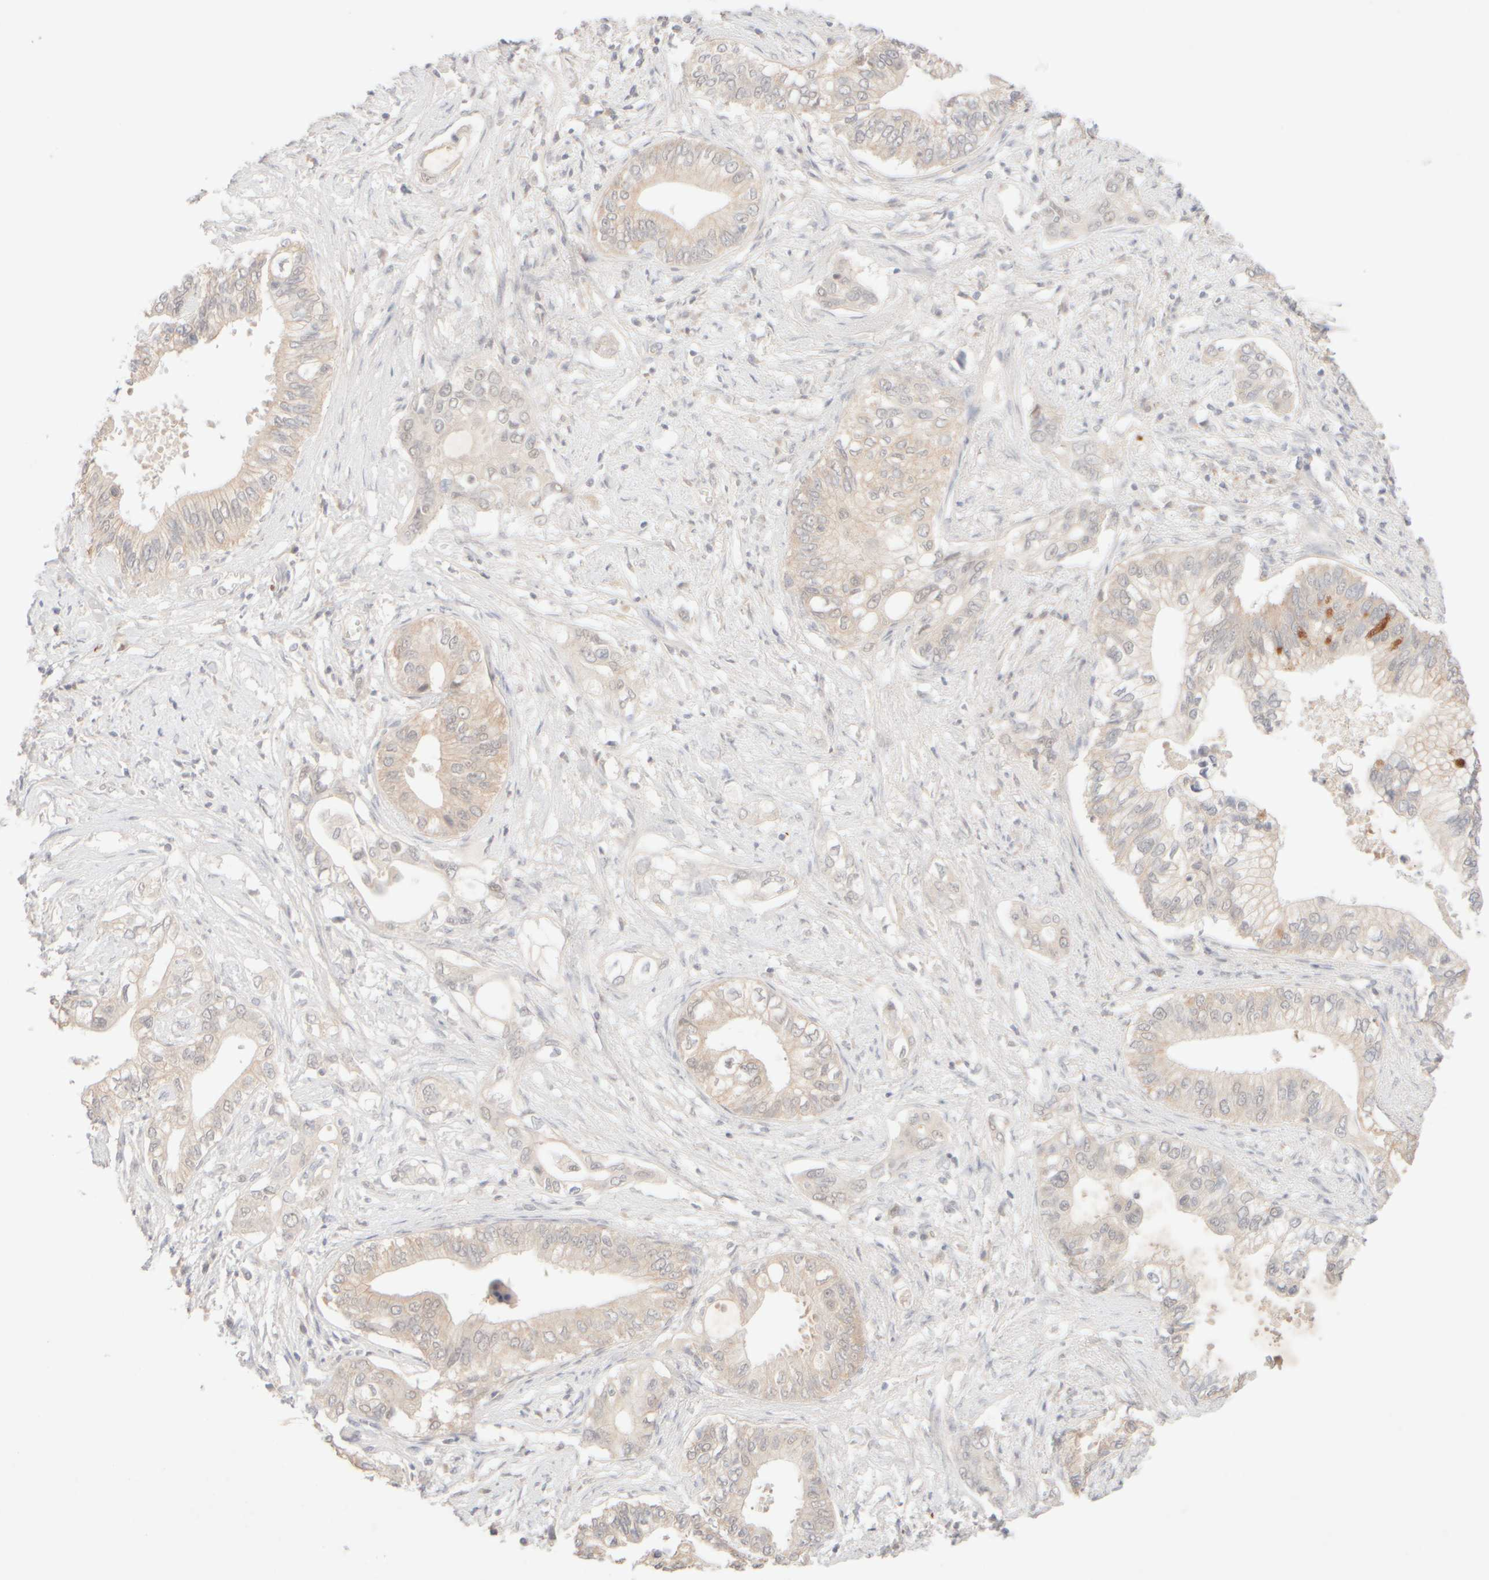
{"staining": {"intensity": "negative", "quantity": "none", "location": "none"}, "tissue": "pancreatic cancer", "cell_type": "Tumor cells", "image_type": "cancer", "snomed": [{"axis": "morphology", "description": "Normal tissue, NOS"}, {"axis": "morphology", "description": "Adenocarcinoma, NOS"}, {"axis": "topography", "description": "Pancreas"}, {"axis": "topography", "description": "Peripheral nerve tissue"}], "caption": "Tumor cells show no significant protein staining in pancreatic cancer. The staining was performed using DAB (3,3'-diaminobenzidine) to visualize the protein expression in brown, while the nuclei were stained in blue with hematoxylin (Magnification: 20x).", "gene": "SNTB1", "patient": {"sex": "male", "age": 59}}